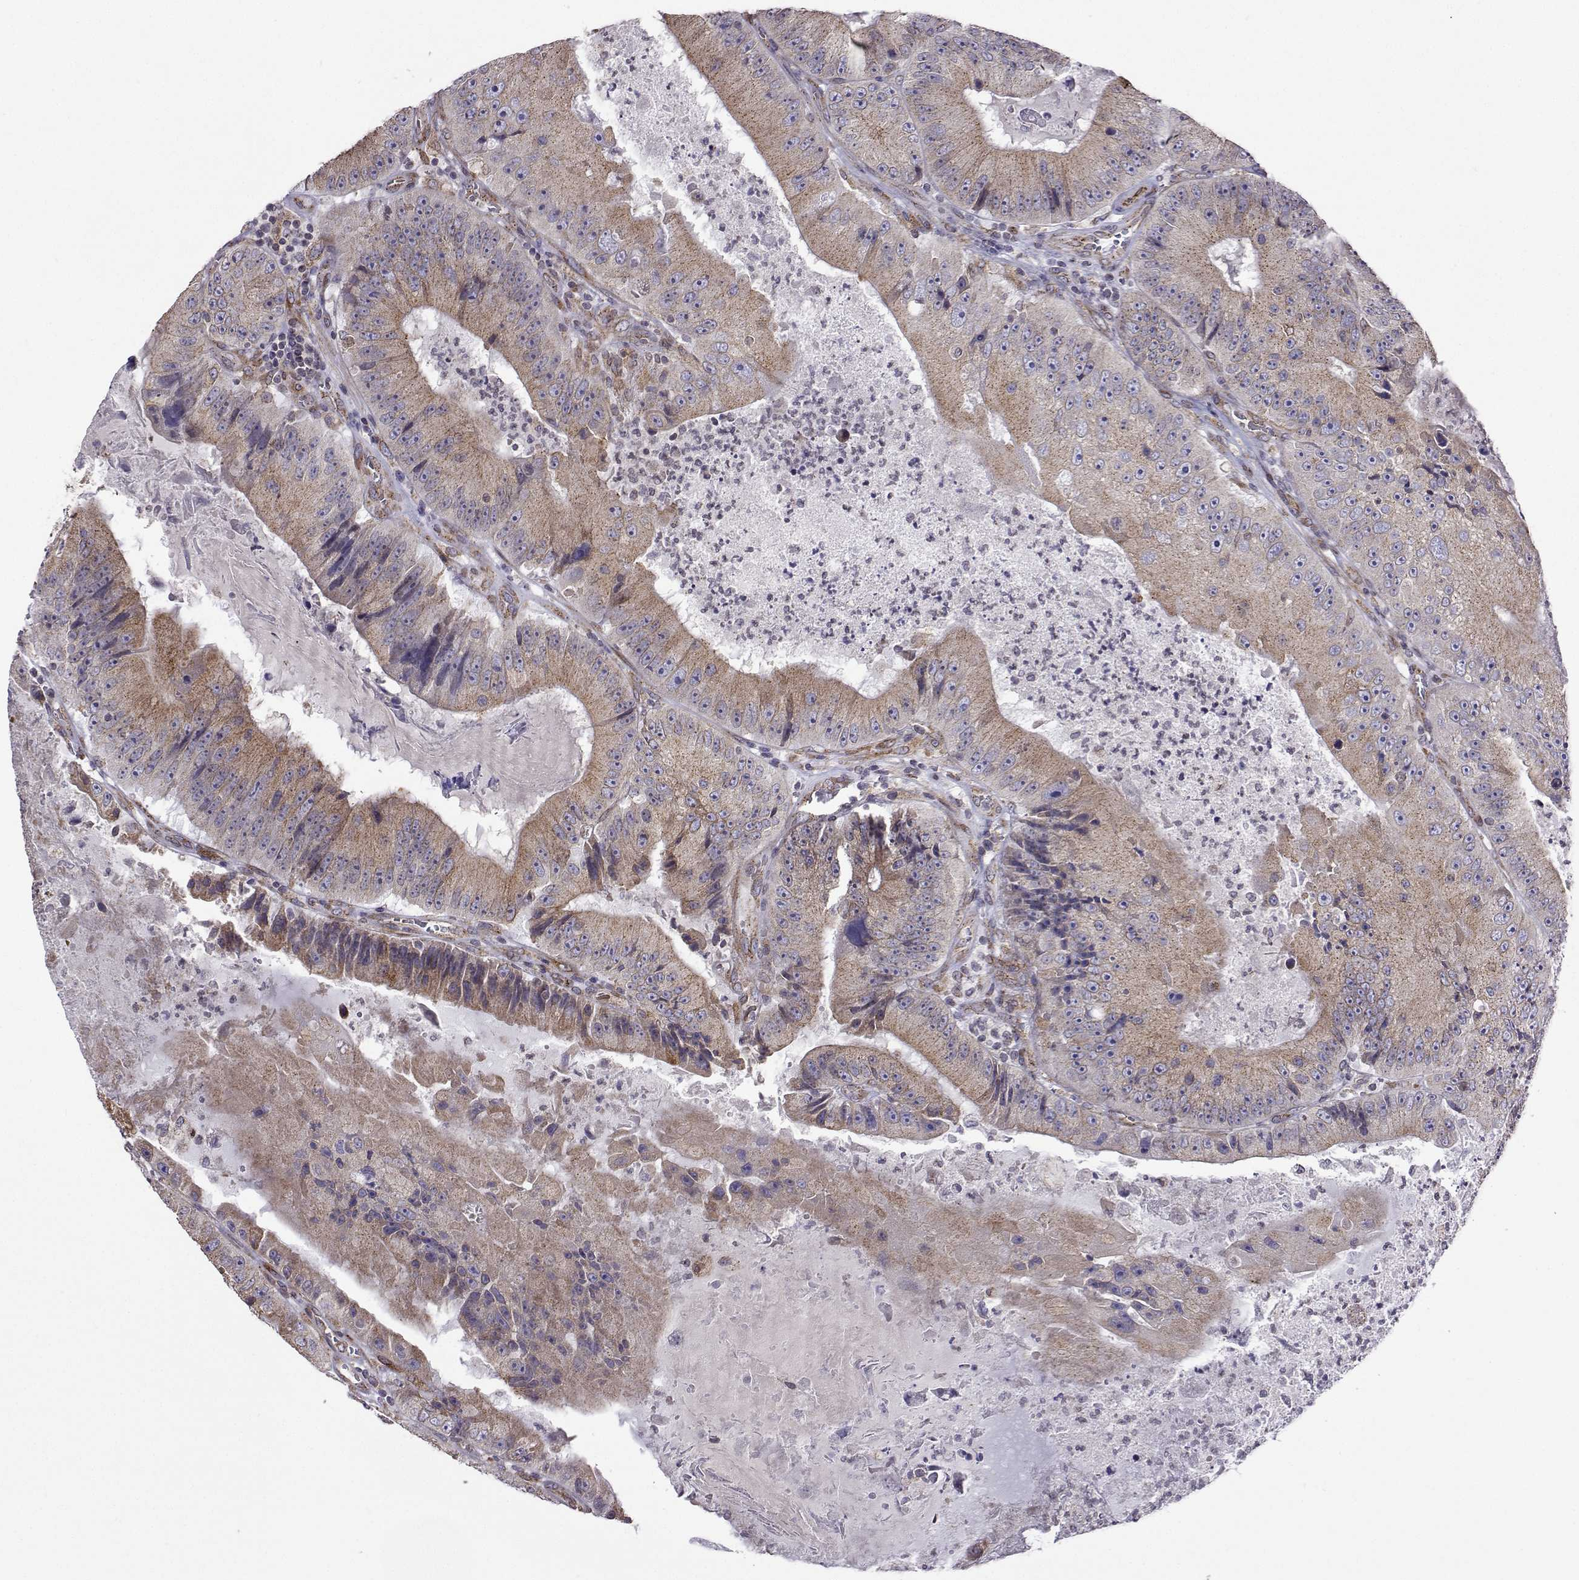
{"staining": {"intensity": "moderate", "quantity": ">75%", "location": "cytoplasmic/membranous"}, "tissue": "colorectal cancer", "cell_type": "Tumor cells", "image_type": "cancer", "snomed": [{"axis": "morphology", "description": "Adenocarcinoma, NOS"}, {"axis": "topography", "description": "Colon"}], "caption": "This is a histology image of immunohistochemistry (IHC) staining of colorectal cancer (adenocarcinoma), which shows moderate positivity in the cytoplasmic/membranous of tumor cells.", "gene": "PGRMC2", "patient": {"sex": "female", "age": 86}}